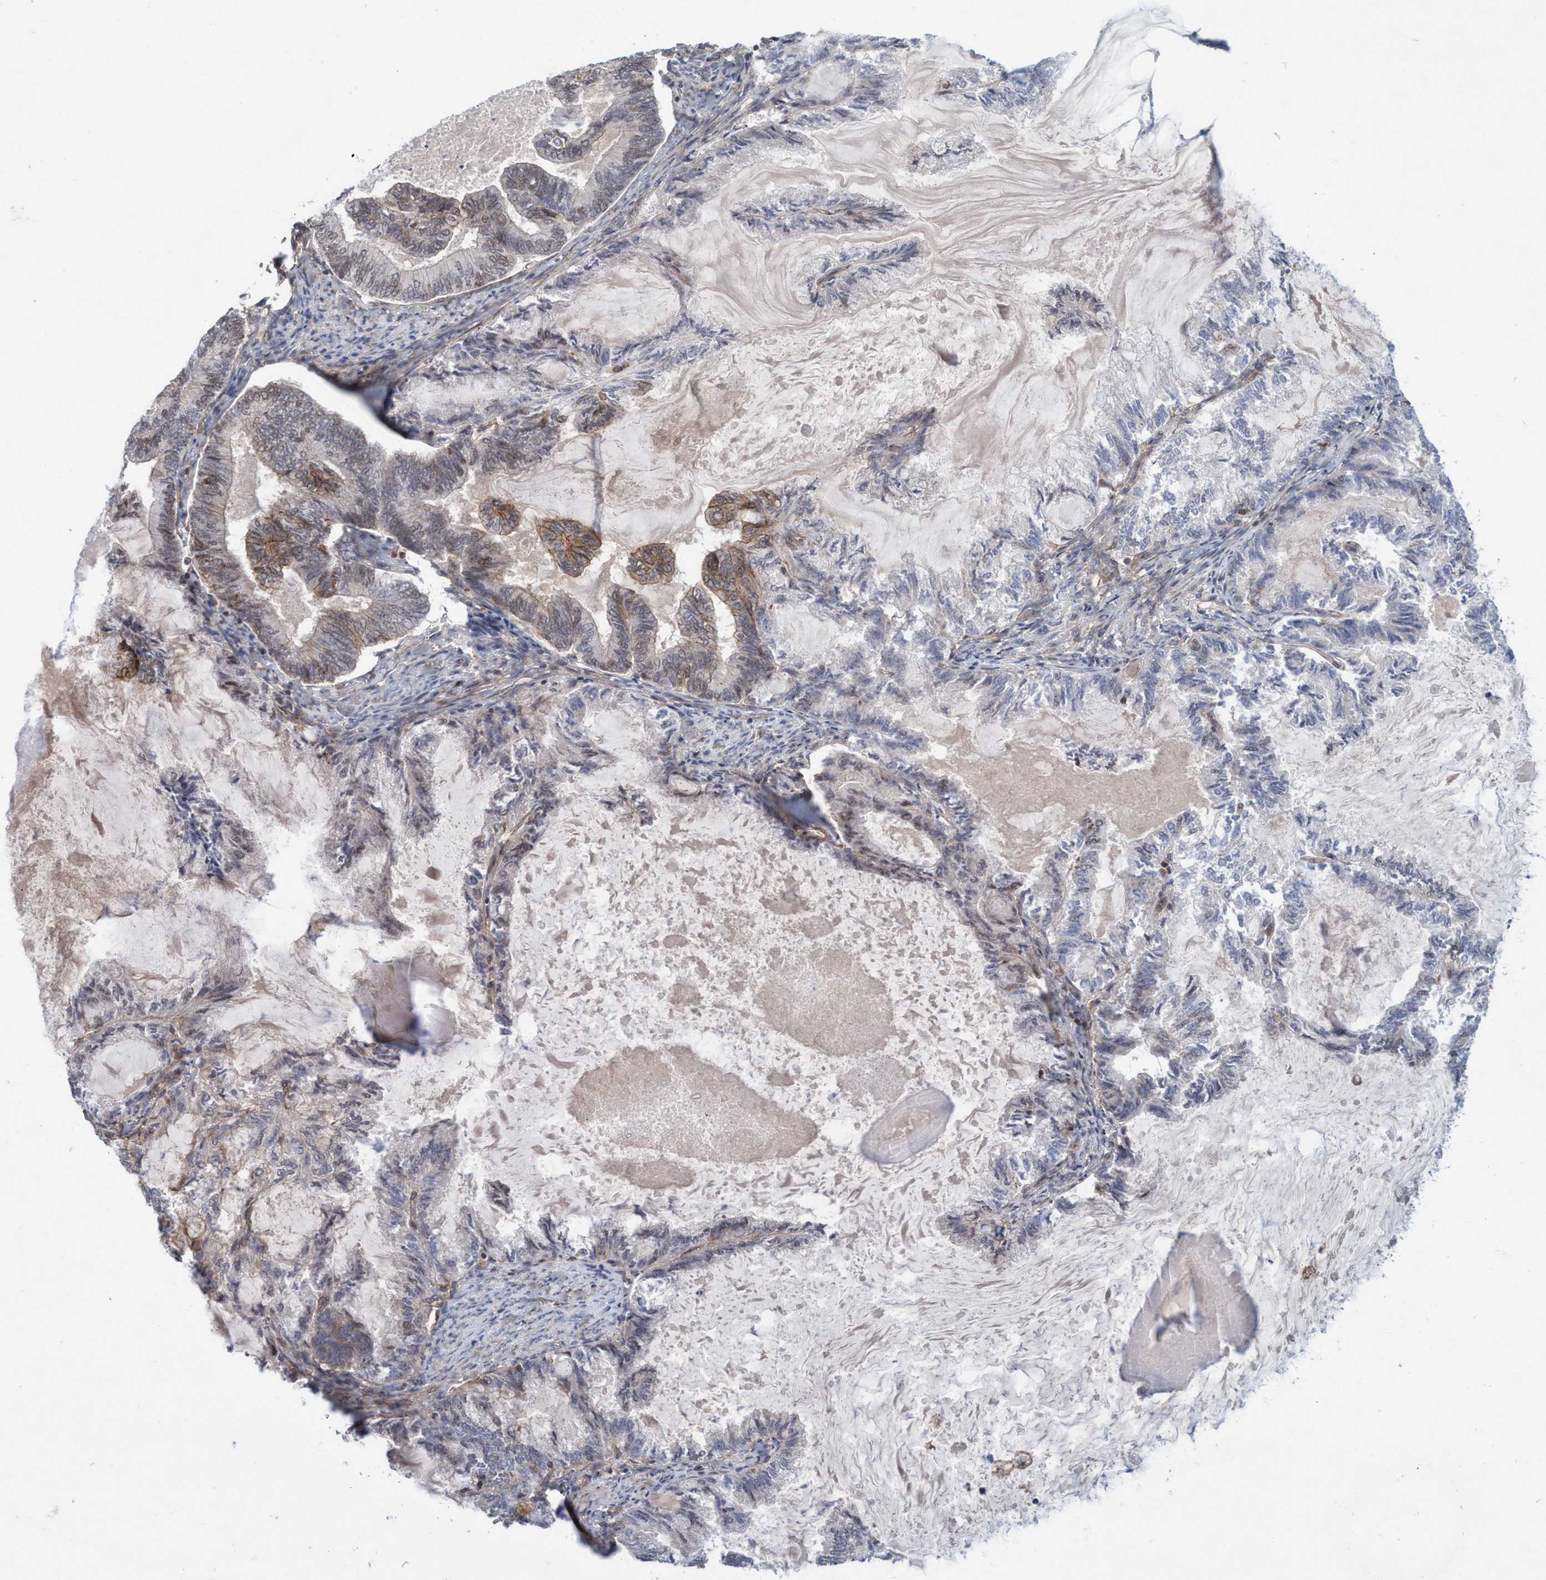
{"staining": {"intensity": "weak", "quantity": "<25%", "location": "cytoplasmic/membranous,nuclear"}, "tissue": "endometrial cancer", "cell_type": "Tumor cells", "image_type": "cancer", "snomed": [{"axis": "morphology", "description": "Adenocarcinoma, NOS"}, {"axis": "topography", "description": "Endometrium"}], "caption": "Tumor cells show no significant protein expression in endometrial adenocarcinoma.", "gene": "SPECC1", "patient": {"sex": "female", "age": 86}}